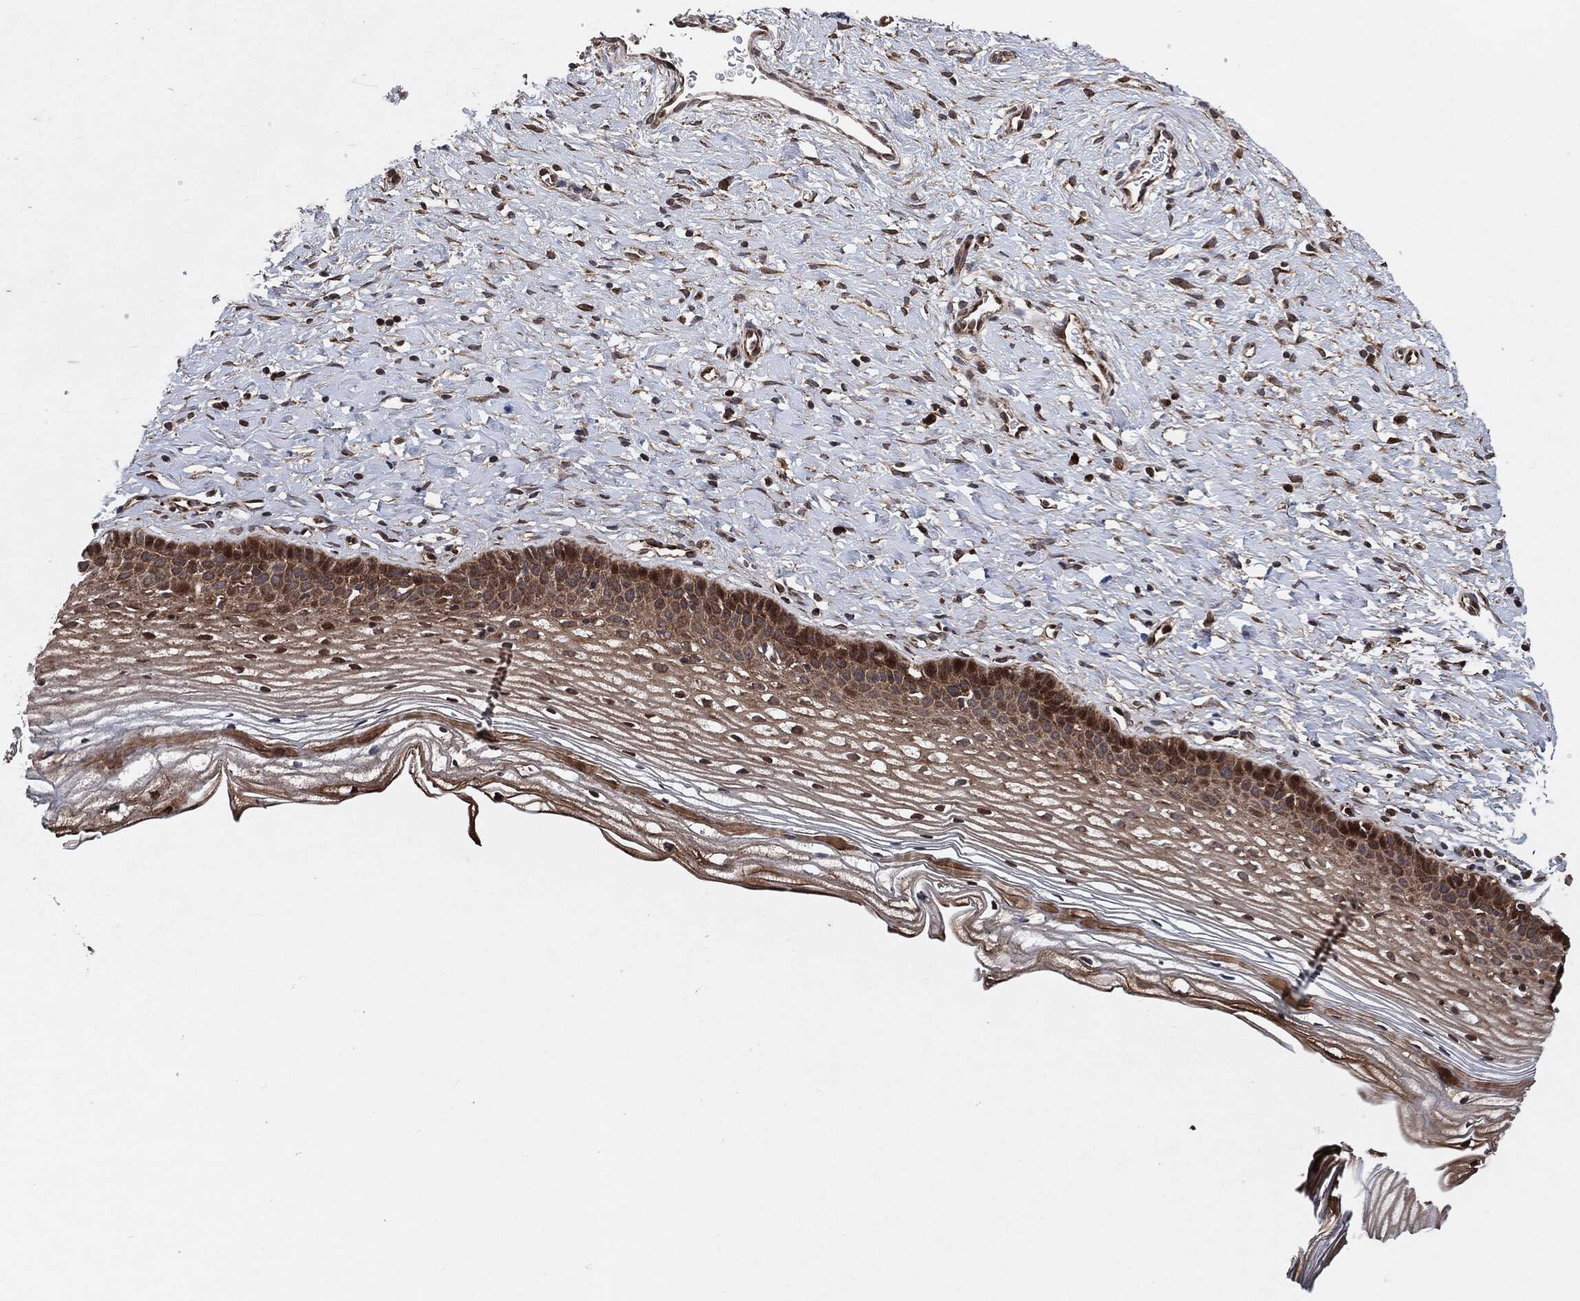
{"staining": {"intensity": "strong", "quantity": "<25%", "location": "cytoplasmic/membranous"}, "tissue": "cervix", "cell_type": "Squamous epithelial cells", "image_type": "normal", "snomed": [{"axis": "morphology", "description": "Normal tissue, NOS"}, {"axis": "topography", "description": "Cervix"}], "caption": "IHC micrograph of benign cervix: human cervix stained using immunohistochemistry (IHC) displays medium levels of strong protein expression localized specifically in the cytoplasmic/membranous of squamous epithelial cells, appearing as a cytoplasmic/membranous brown color.", "gene": "BCAR1", "patient": {"sex": "female", "age": 39}}